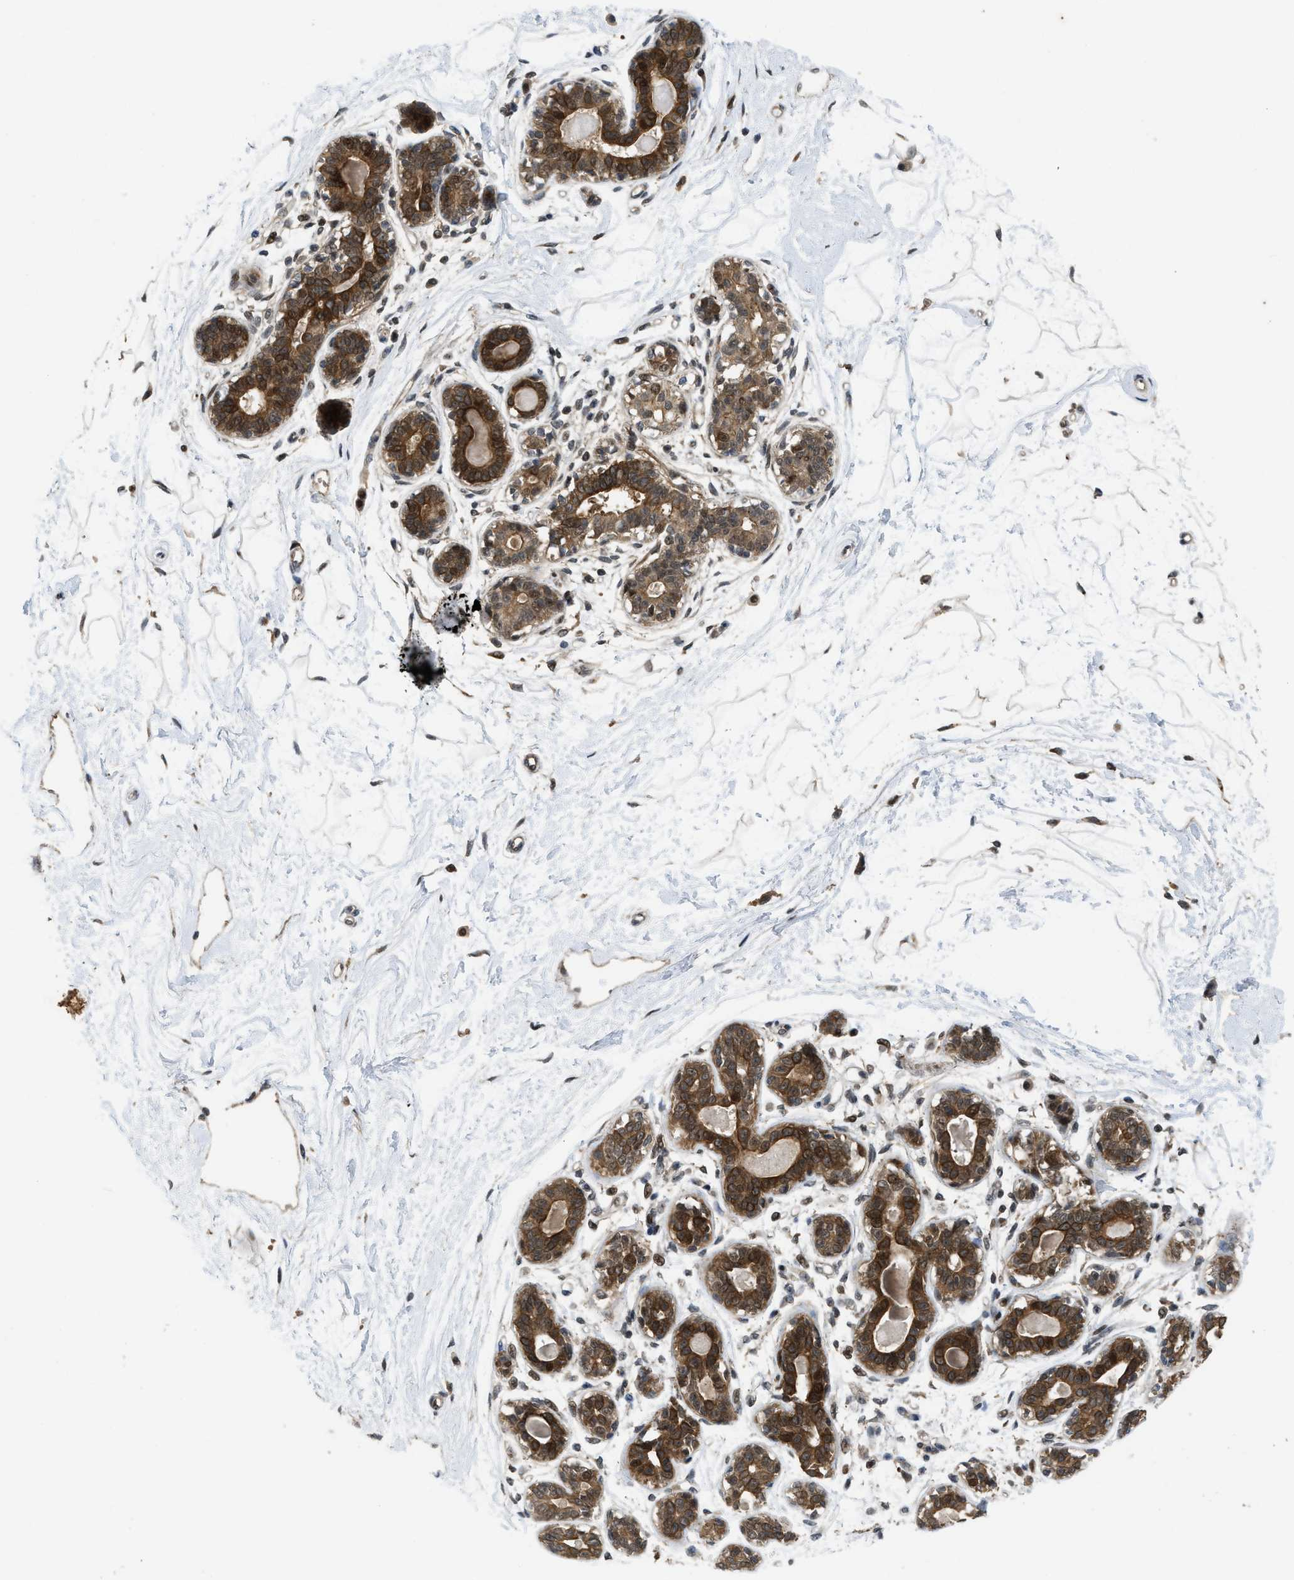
{"staining": {"intensity": "moderate", "quantity": ">75%", "location": "cytoplasmic/membranous"}, "tissue": "breast", "cell_type": "Adipocytes", "image_type": "normal", "snomed": [{"axis": "morphology", "description": "Normal tissue, NOS"}, {"axis": "topography", "description": "Breast"}], "caption": "Breast stained with a brown dye displays moderate cytoplasmic/membranous positive positivity in approximately >75% of adipocytes.", "gene": "DNAJC28", "patient": {"sex": "female", "age": 45}}